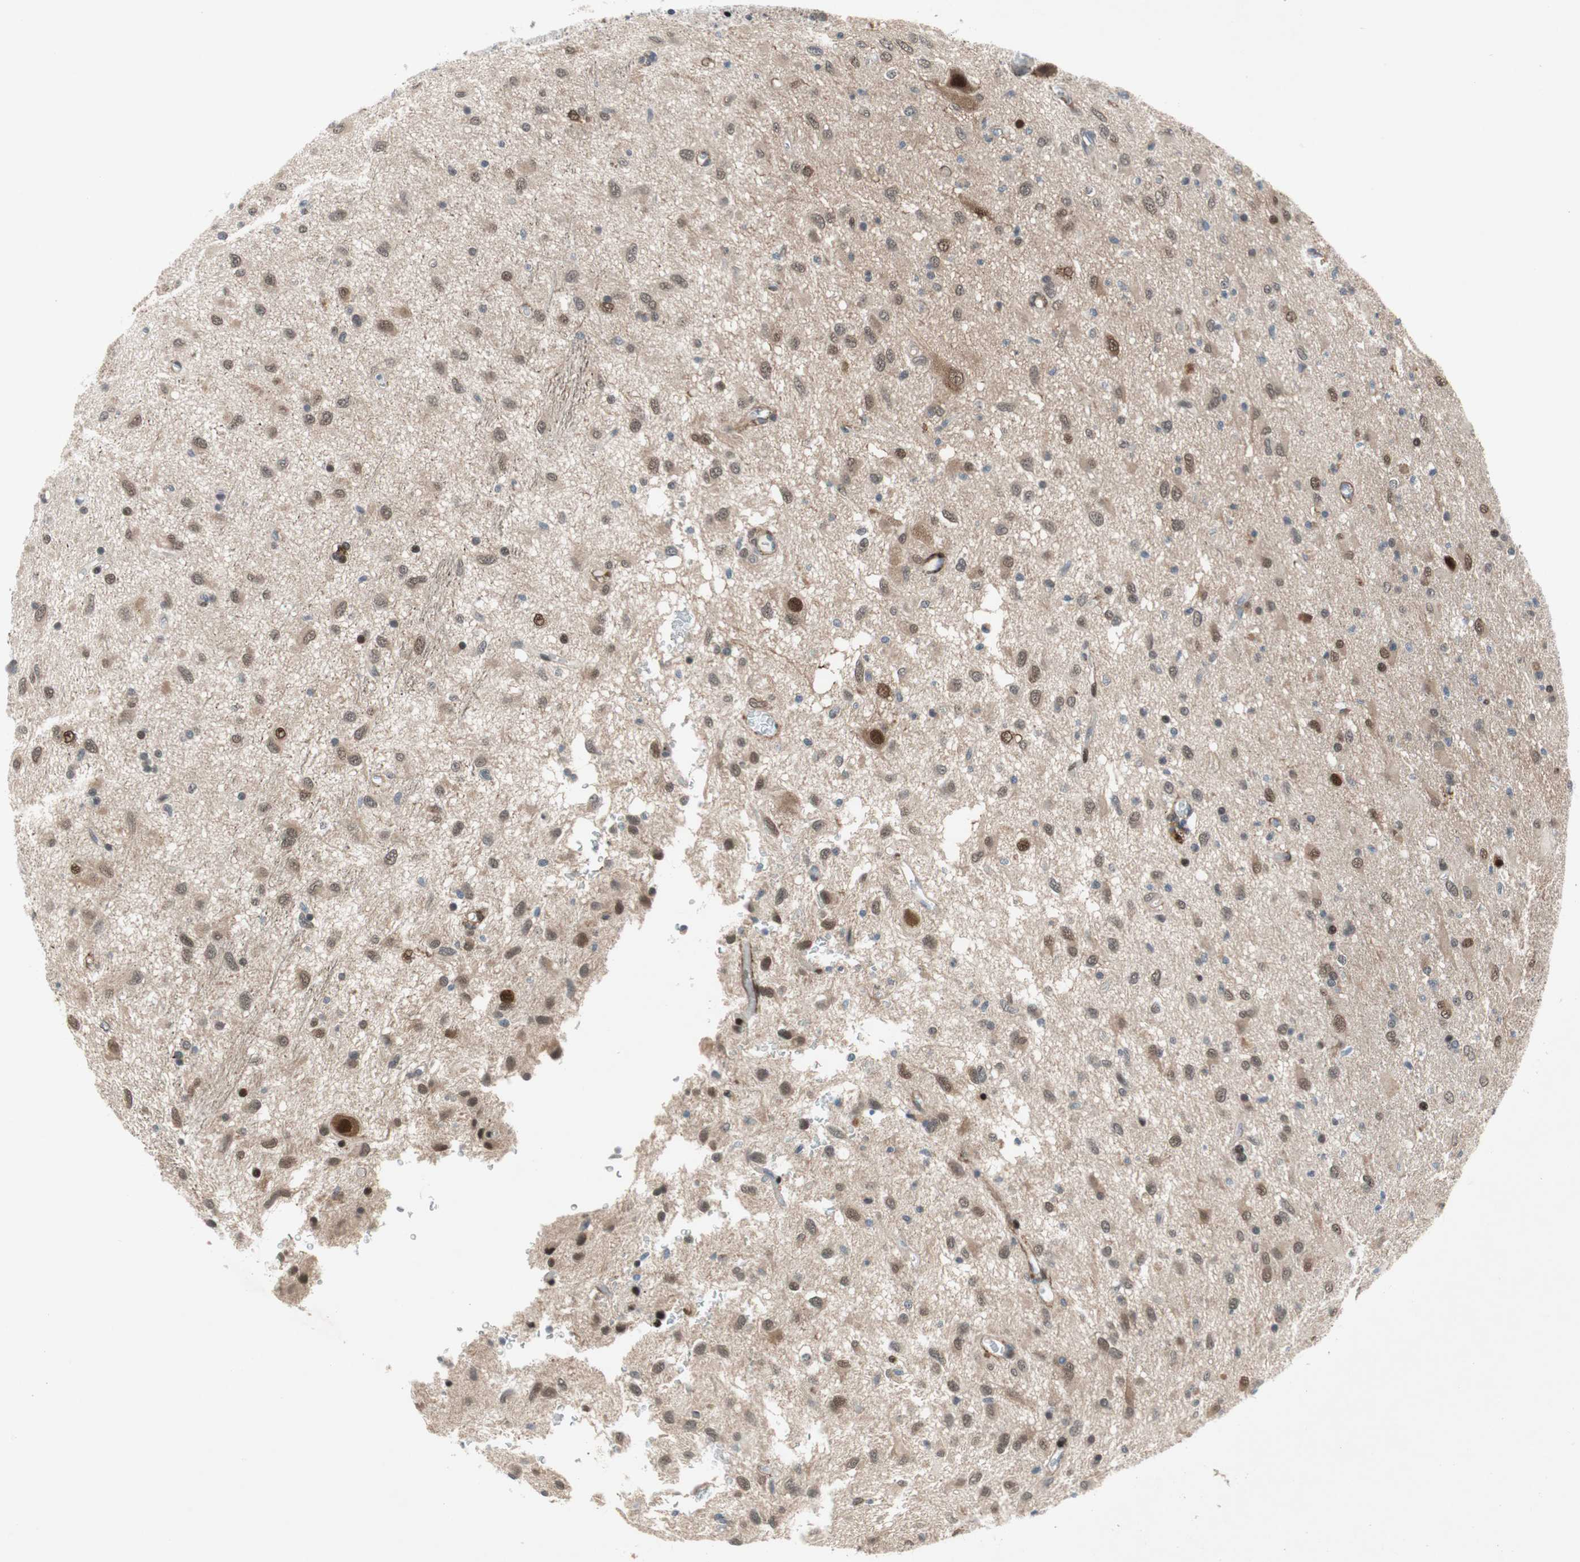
{"staining": {"intensity": "moderate", "quantity": "<25%", "location": "nuclear"}, "tissue": "glioma", "cell_type": "Tumor cells", "image_type": "cancer", "snomed": [{"axis": "morphology", "description": "Glioma, malignant, Low grade"}, {"axis": "topography", "description": "Brain"}], "caption": "Tumor cells reveal low levels of moderate nuclear expression in about <25% of cells in glioma.", "gene": "FBXO44", "patient": {"sex": "male", "age": 77}}